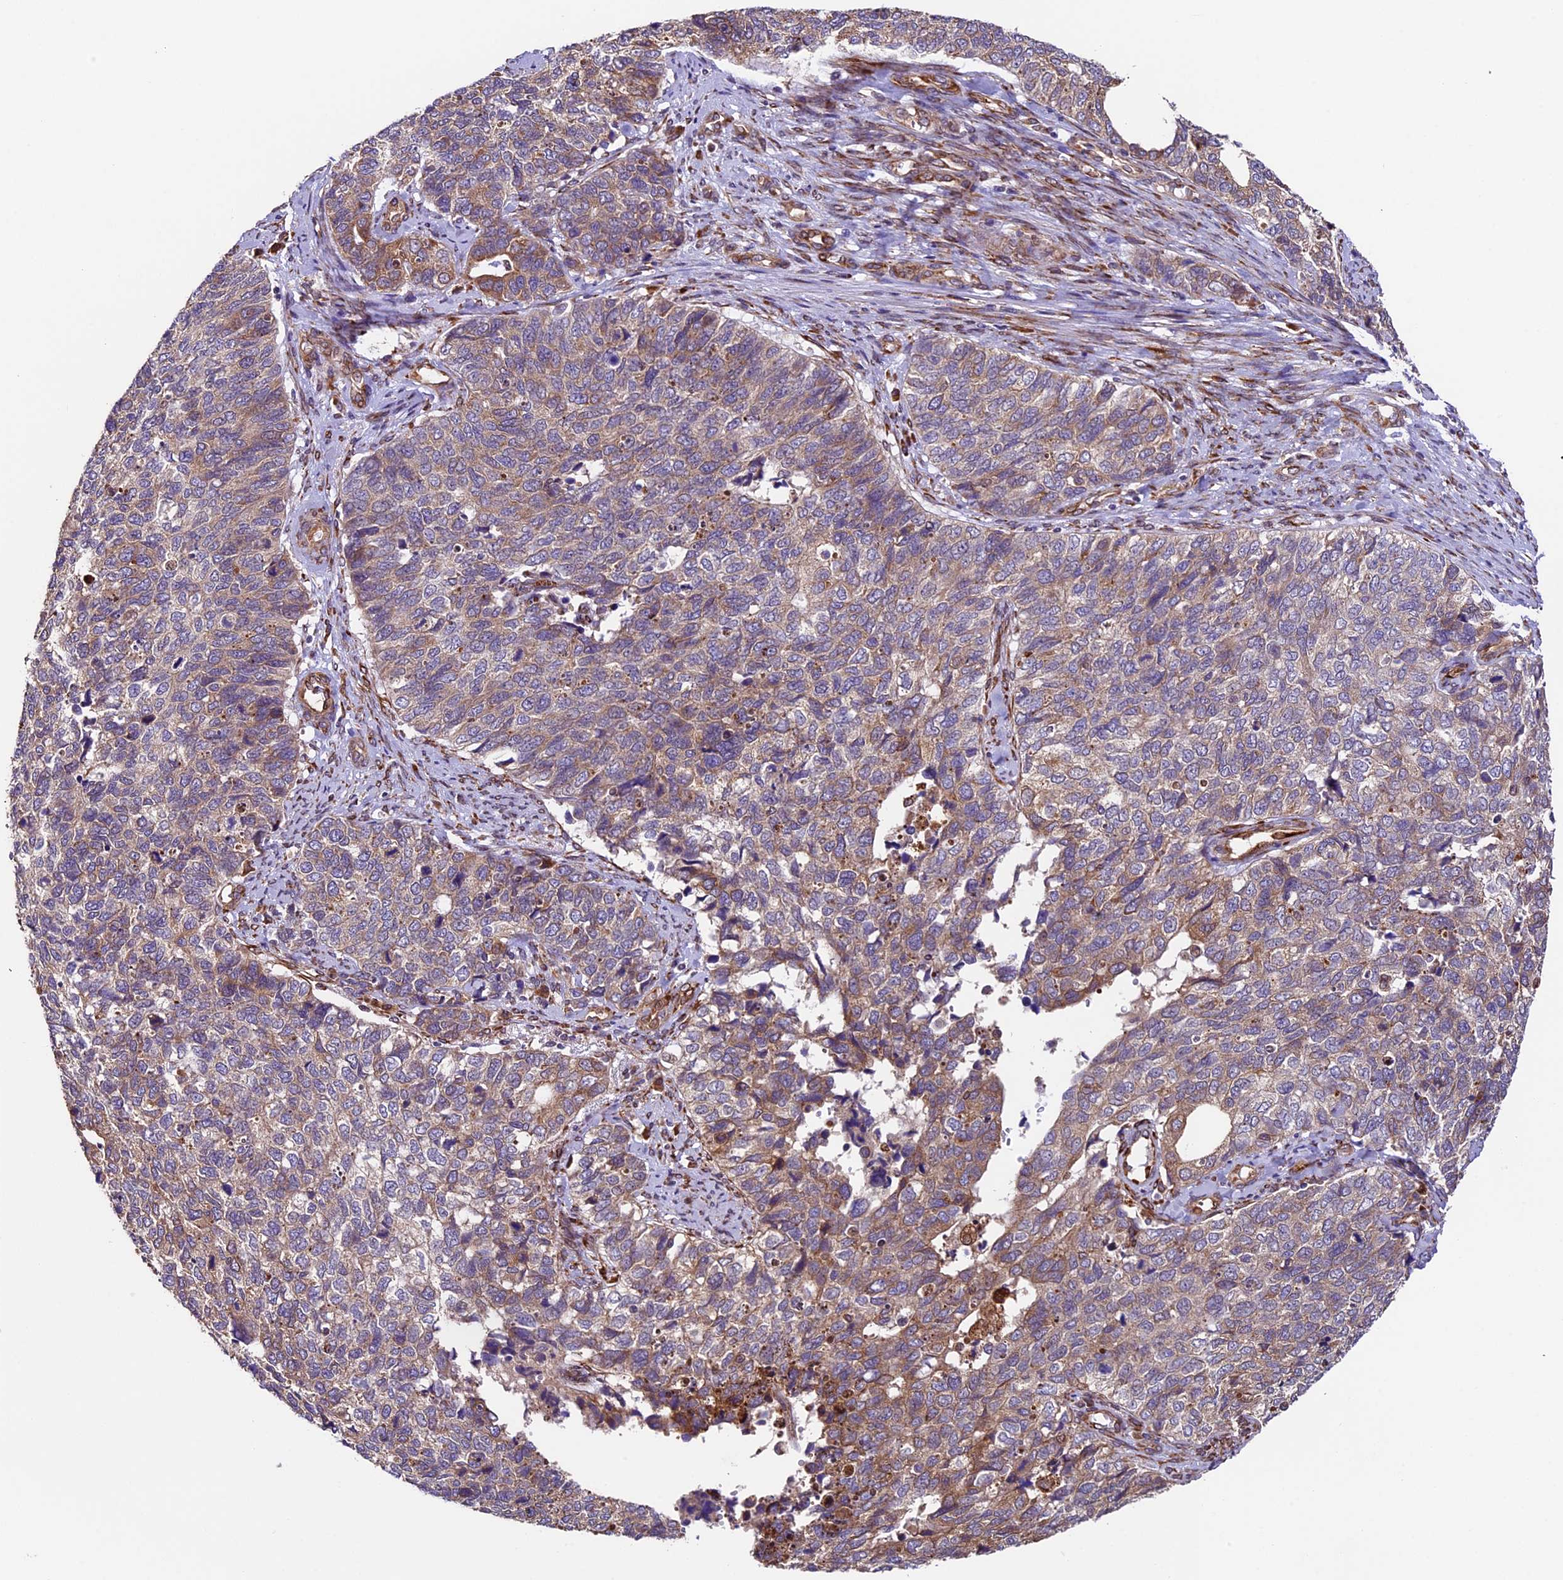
{"staining": {"intensity": "moderate", "quantity": "<25%", "location": "cytoplasmic/membranous"}, "tissue": "cervical cancer", "cell_type": "Tumor cells", "image_type": "cancer", "snomed": [{"axis": "morphology", "description": "Squamous cell carcinoma, NOS"}, {"axis": "topography", "description": "Cervix"}], "caption": "Cervical cancer was stained to show a protein in brown. There is low levels of moderate cytoplasmic/membranous staining in approximately <25% of tumor cells. Using DAB (3,3'-diaminobenzidine) (brown) and hematoxylin (blue) stains, captured at high magnification using brightfield microscopy.", "gene": "LSM7", "patient": {"sex": "female", "age": 63}}